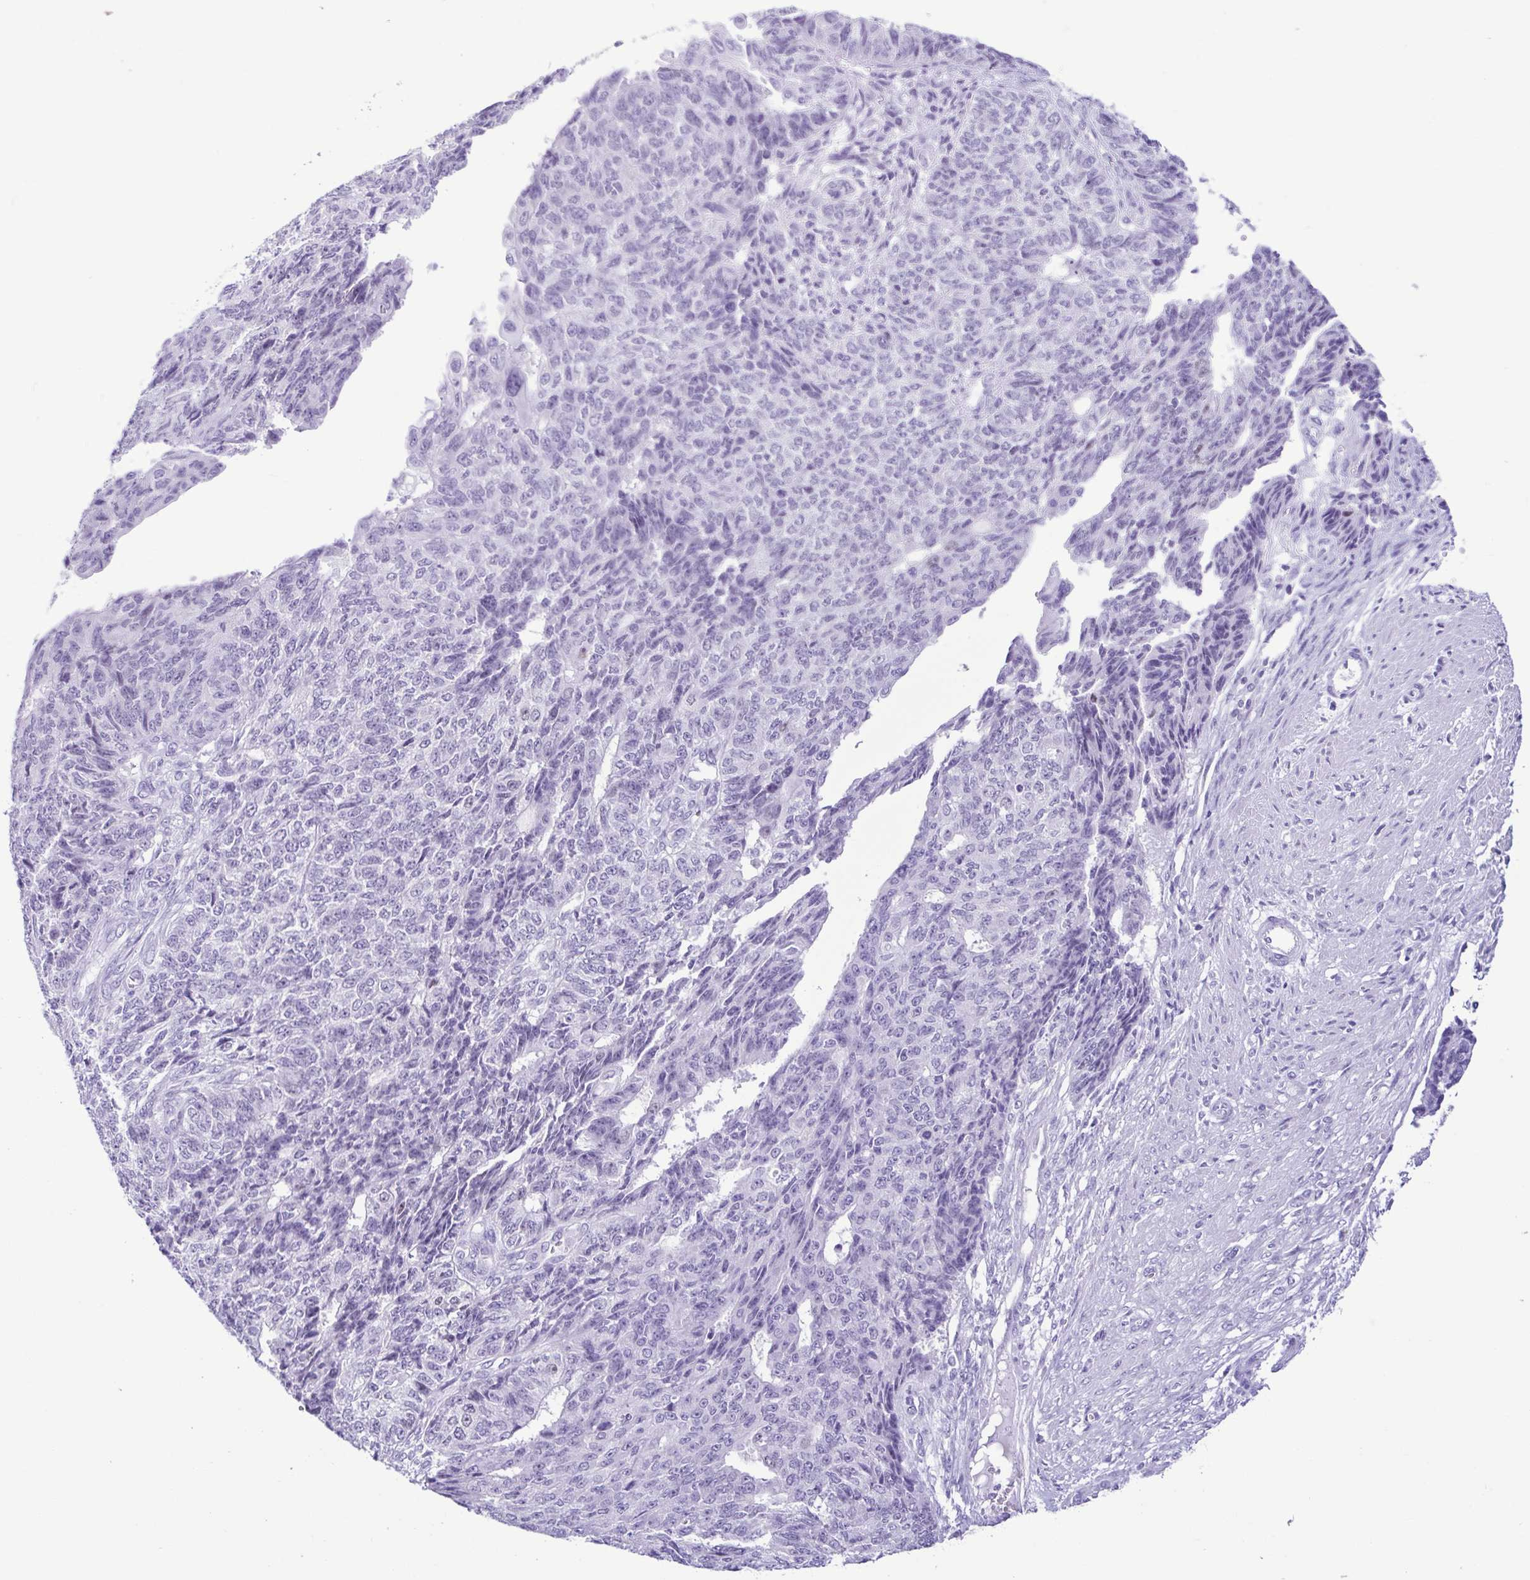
{"staining": {"intensity": "negative", "quantity": "none", "location": "none"}, "tissue": "endometrial cancer", "cell_type": "Tumor cells", "image_type": "cancer", "snomed": [{"axis": "morphology", "description": "Adenocarcinoma, NOS"}, {"axis": "topography", "description": "Endometrium"}], "caption": "Immunohistochemistry image of neoplastic tissue: human endometrial adenocarcinoma stained with DAB demonstrates no significant protein positivity in tumor cells.", "gene": "SPATA16", "patient": {"sex": "female", "age": 32}}